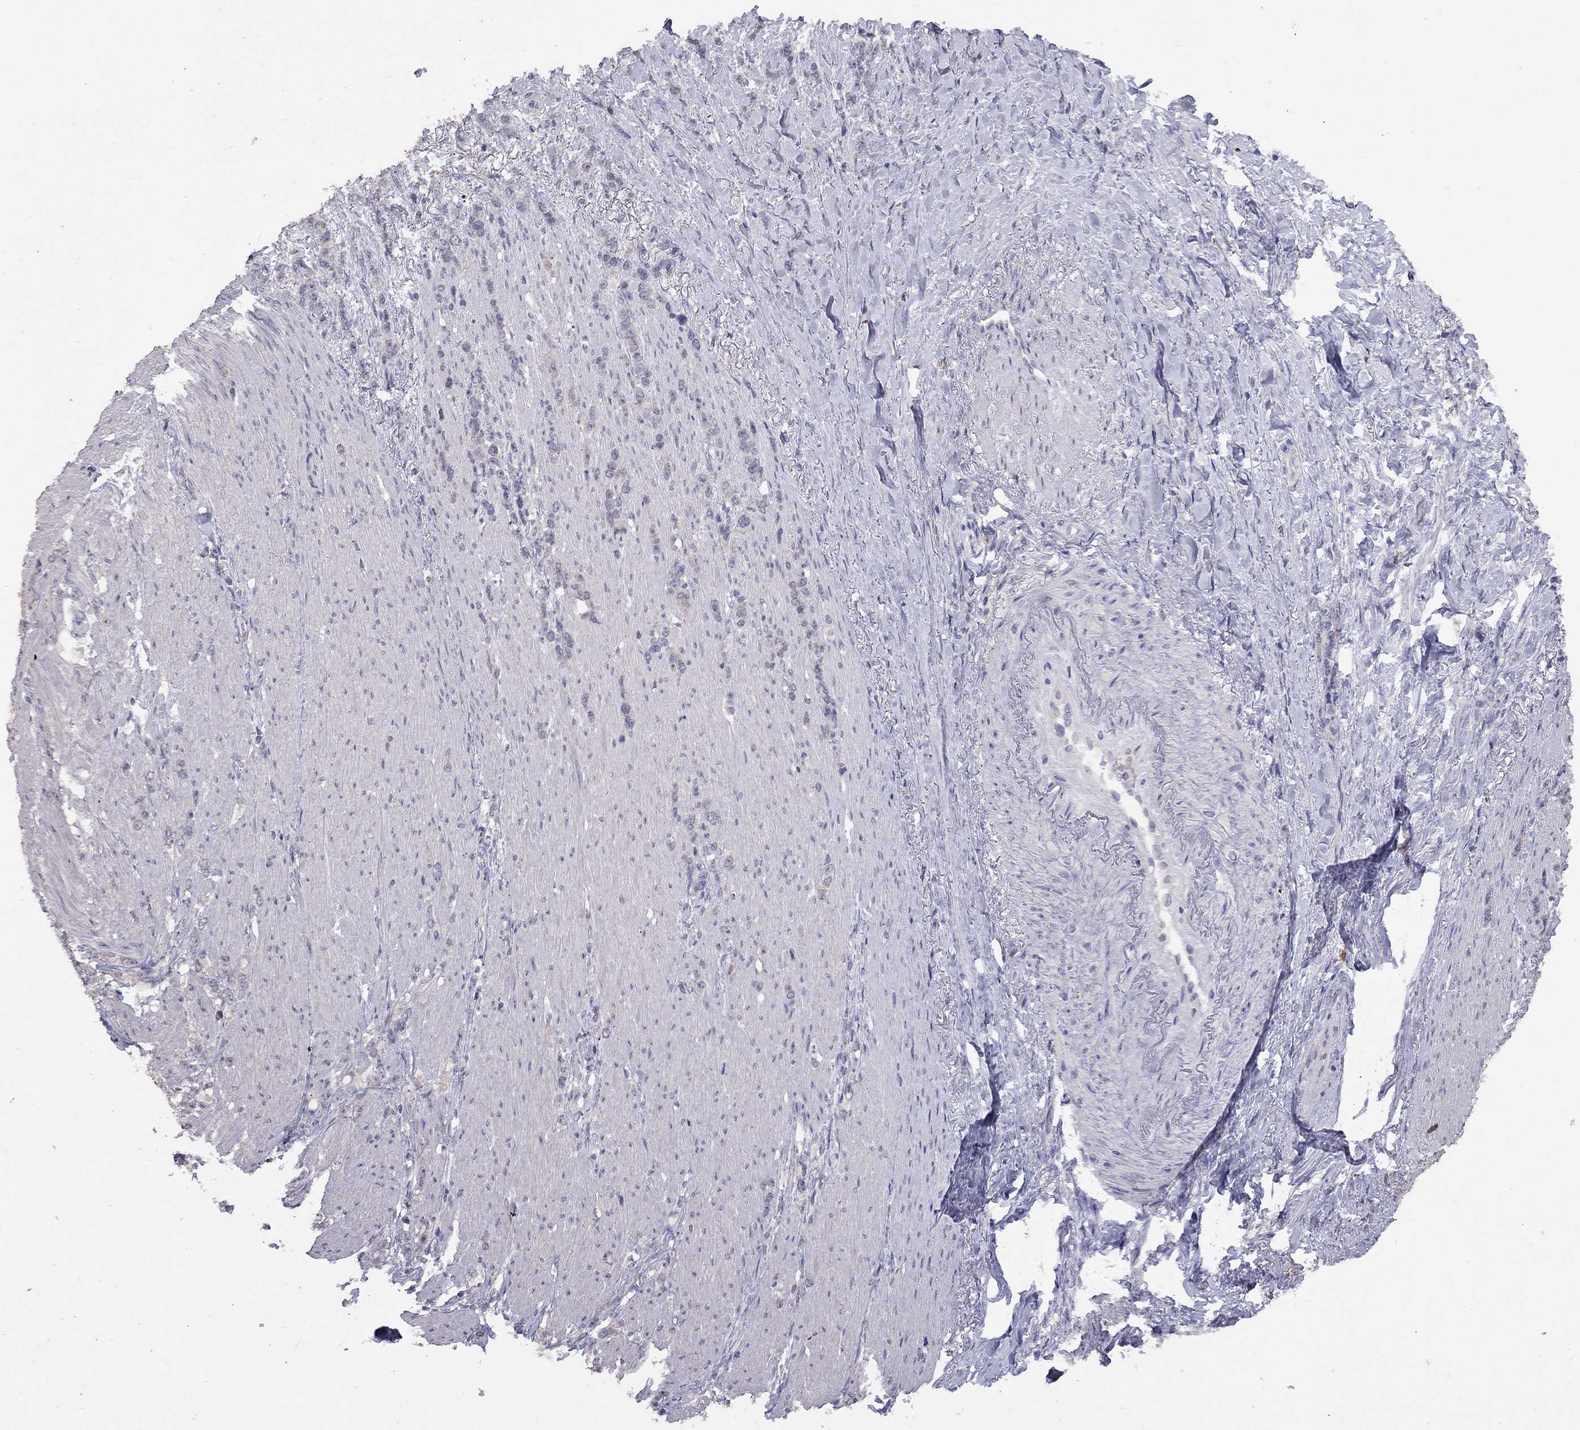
{"staining": {"intensity": "negative", "quantity": "none", "location": "none"}, "tissue": "stomach cancer", "cell_type": "Tumor cells", "image_type": "cancer", "snomed": [{"axis": "morphology", "description": "Adenocarcinoma, NOS"}, {"axis": "topography", "description": "Stomach, lower"}], "caption": "This is a photomicrograph of immunohistochemistry staining of stomach cancer, which shows no staining in tumor cells.", "gene": "RTP5", "patient": {"sex": "male", "age": 88}}